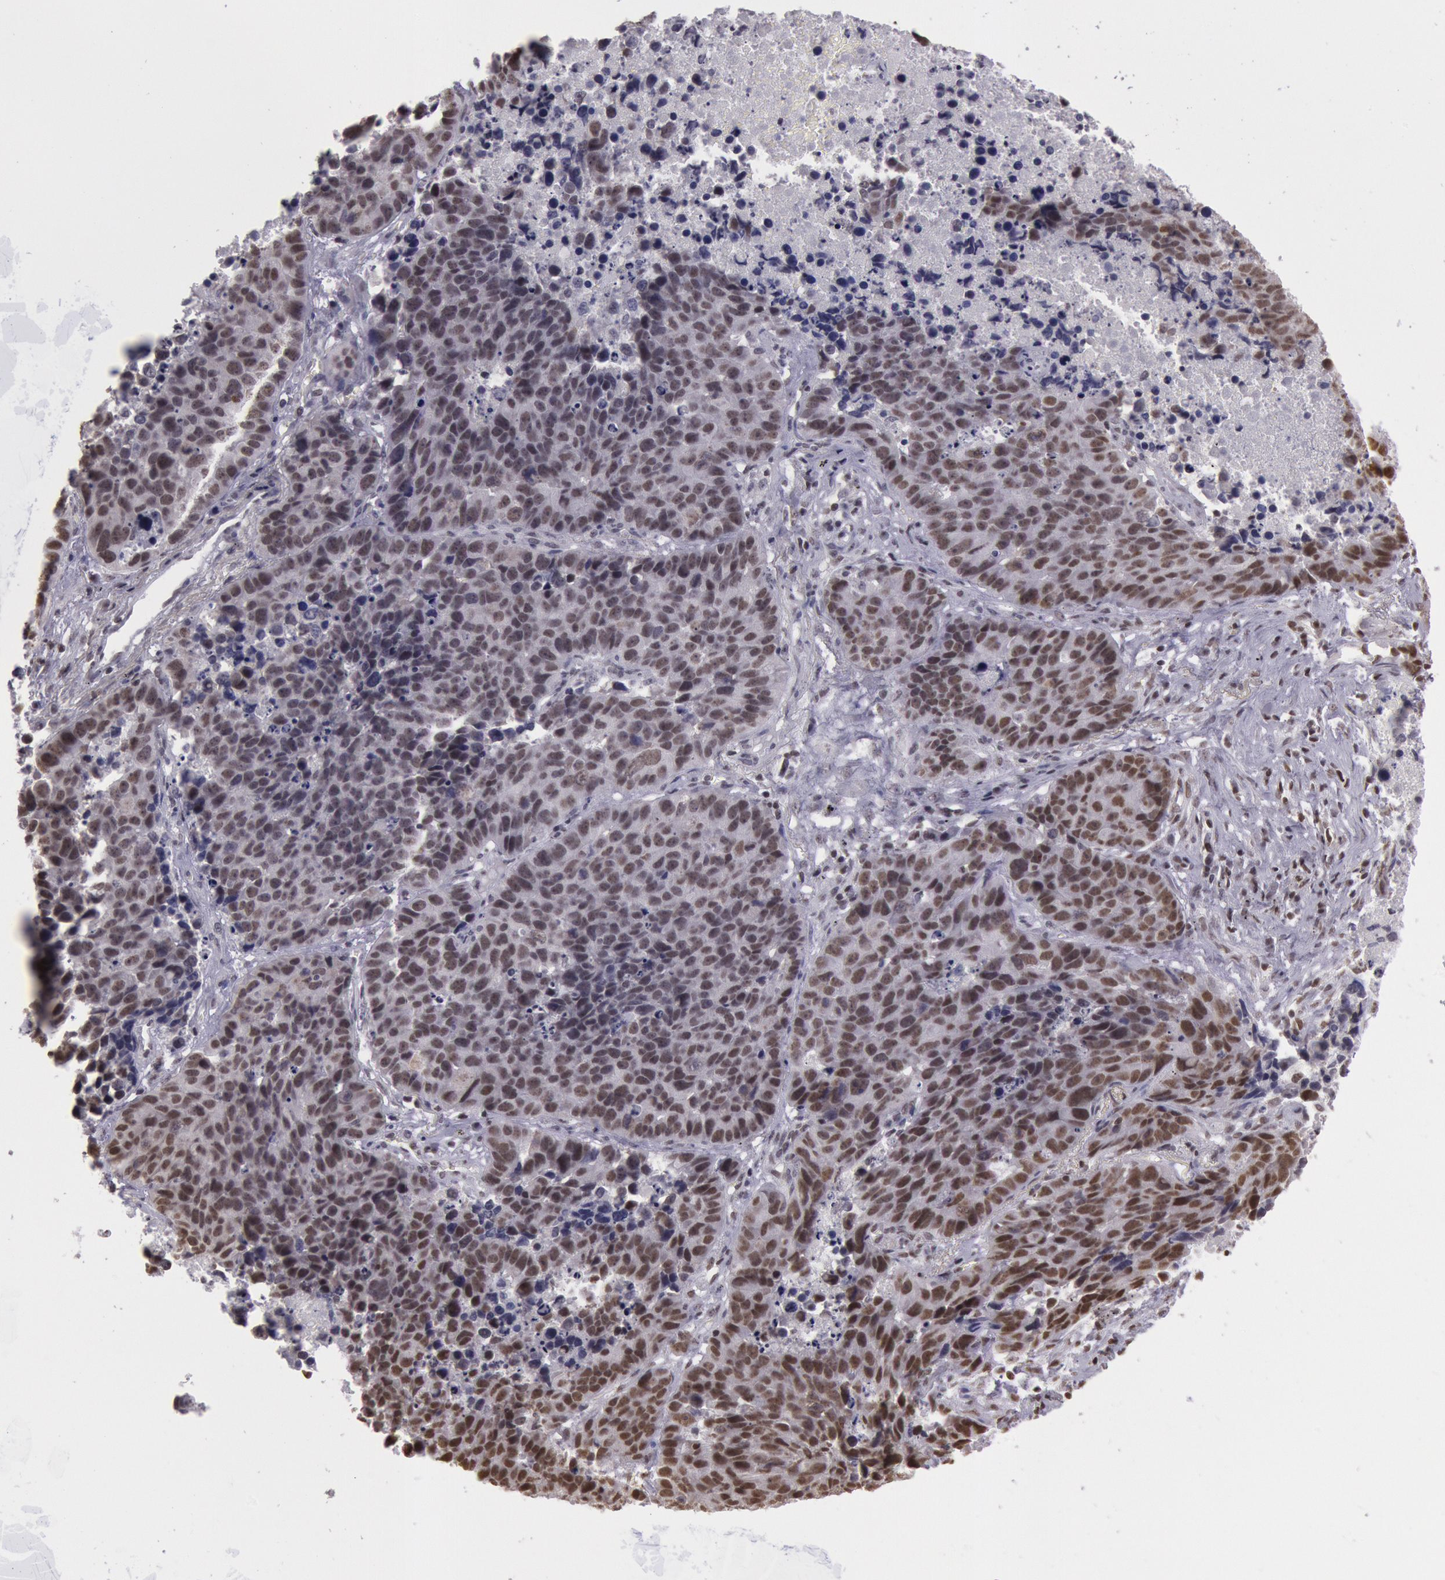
{"staining": {"intensity": "strong", "quantity": ">75%", "location": "nuclear"}, "tissue": "lung cancer", "cell_type": "Tumor cells", "image_type": "cancer", "snomed": [{"axis": "morphology", "description": "Carcinoid, malignant, NOS"}, {"axis": "topography", "description": "Lung"}], "caption": "DAB (3,3'-diaminobenzidine) immunohistochemical staining of human lung cancer (carcinoid (malignant)) demonstrates strong nuclear protein staining in about >75% of tumor cells.", "gene": "NKAP", "patient": {"sex": "male", "age": 60}}